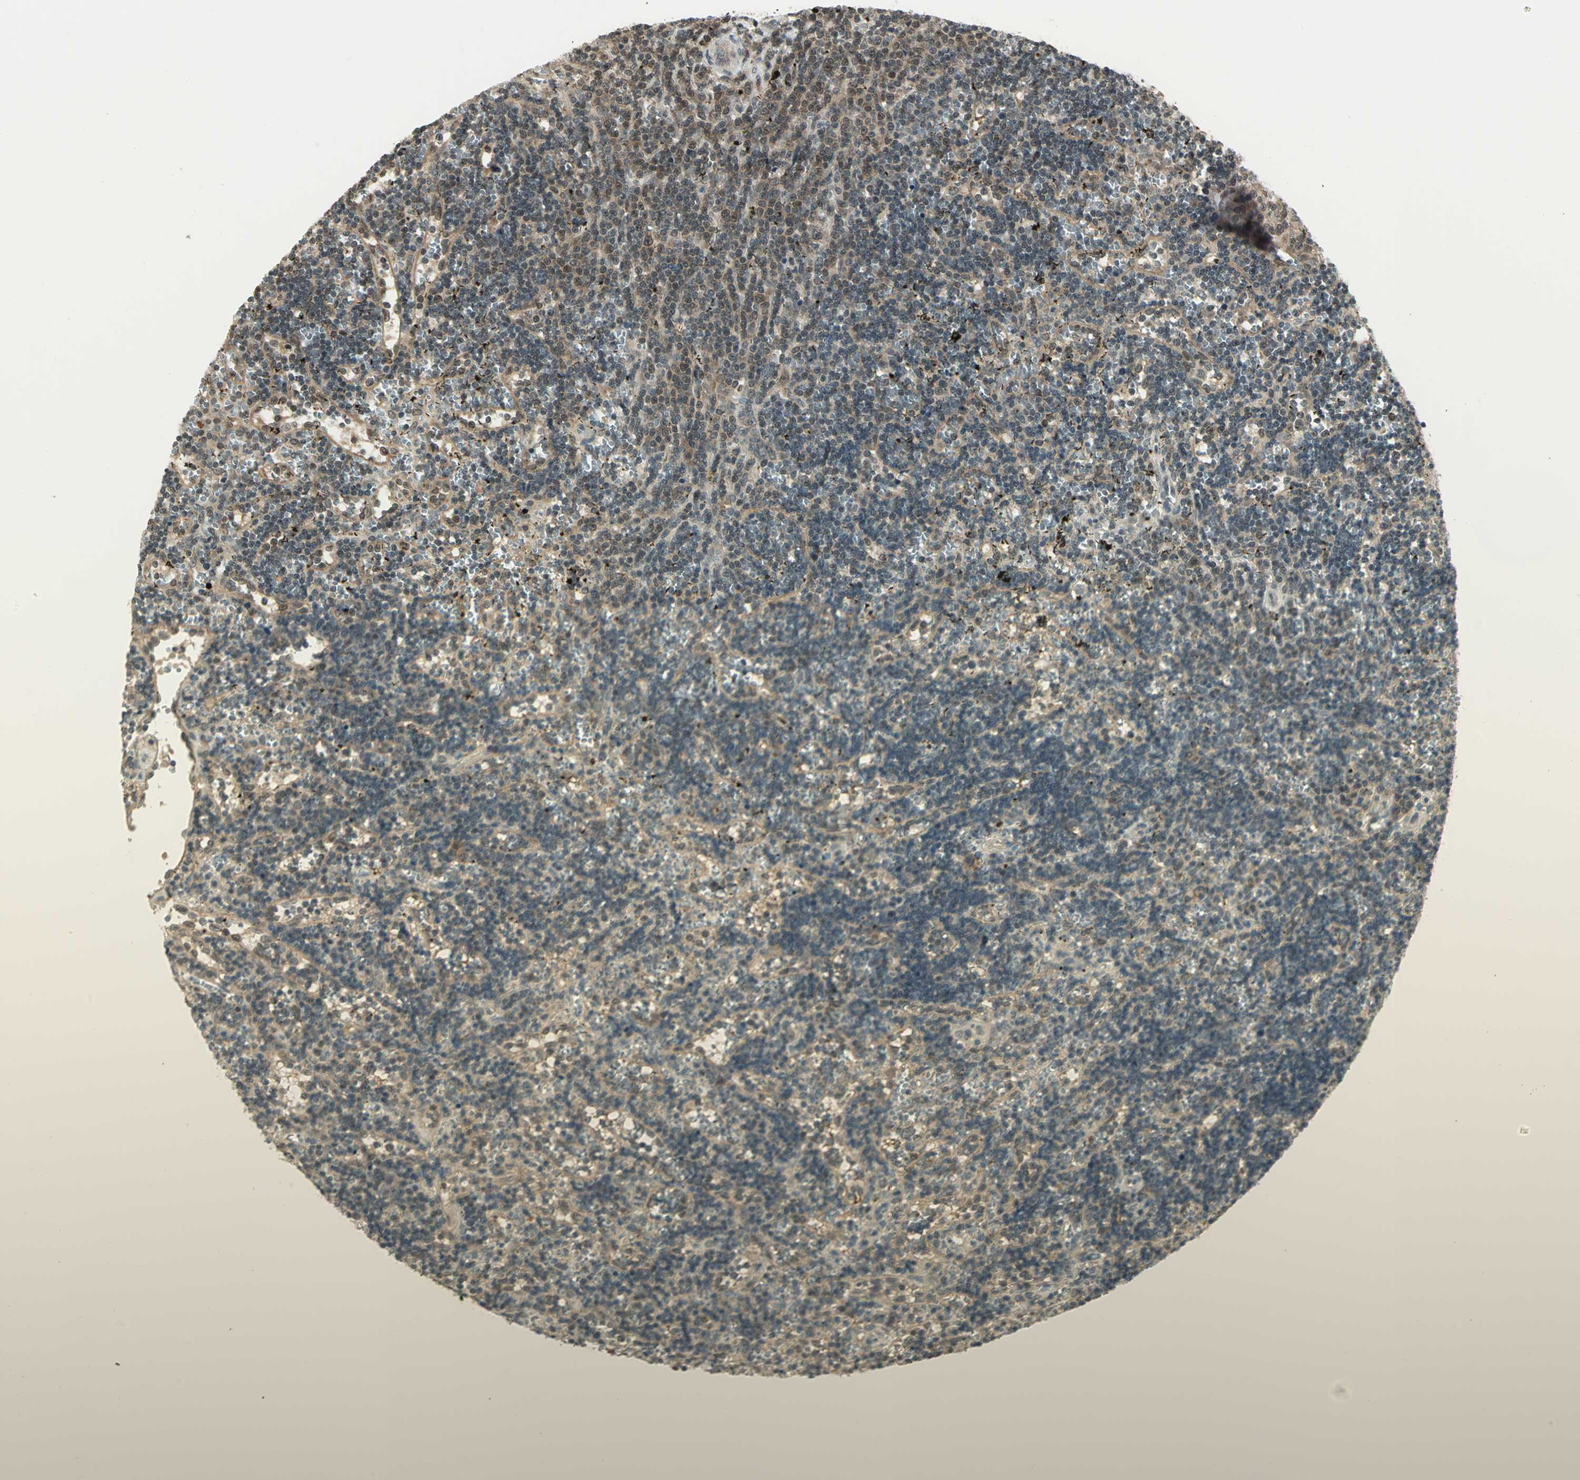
{"staining": {"intensity": "weak", "quantity": ">75%", "location": "cytoplasmic/membranous"}, "tissue": "lymphoma", "cell_type": "Tumor cells", "image_type": "cancer", "snomed": [{"axis": "morphology", "description": "Malignant lymphoma, non-Hodgkin's type, Low grade"}, {"axis": "topography", "description": "Spleen"}], "caption": "Protein analysis of lymphoma tissue displays weak cytoplasmic/membranous staining in about >75% of tumor cells. (IHC, brightfield microscopy, high magnification).", "gene": "CDC34", "patient": {"sex": "male", "age": 60}}